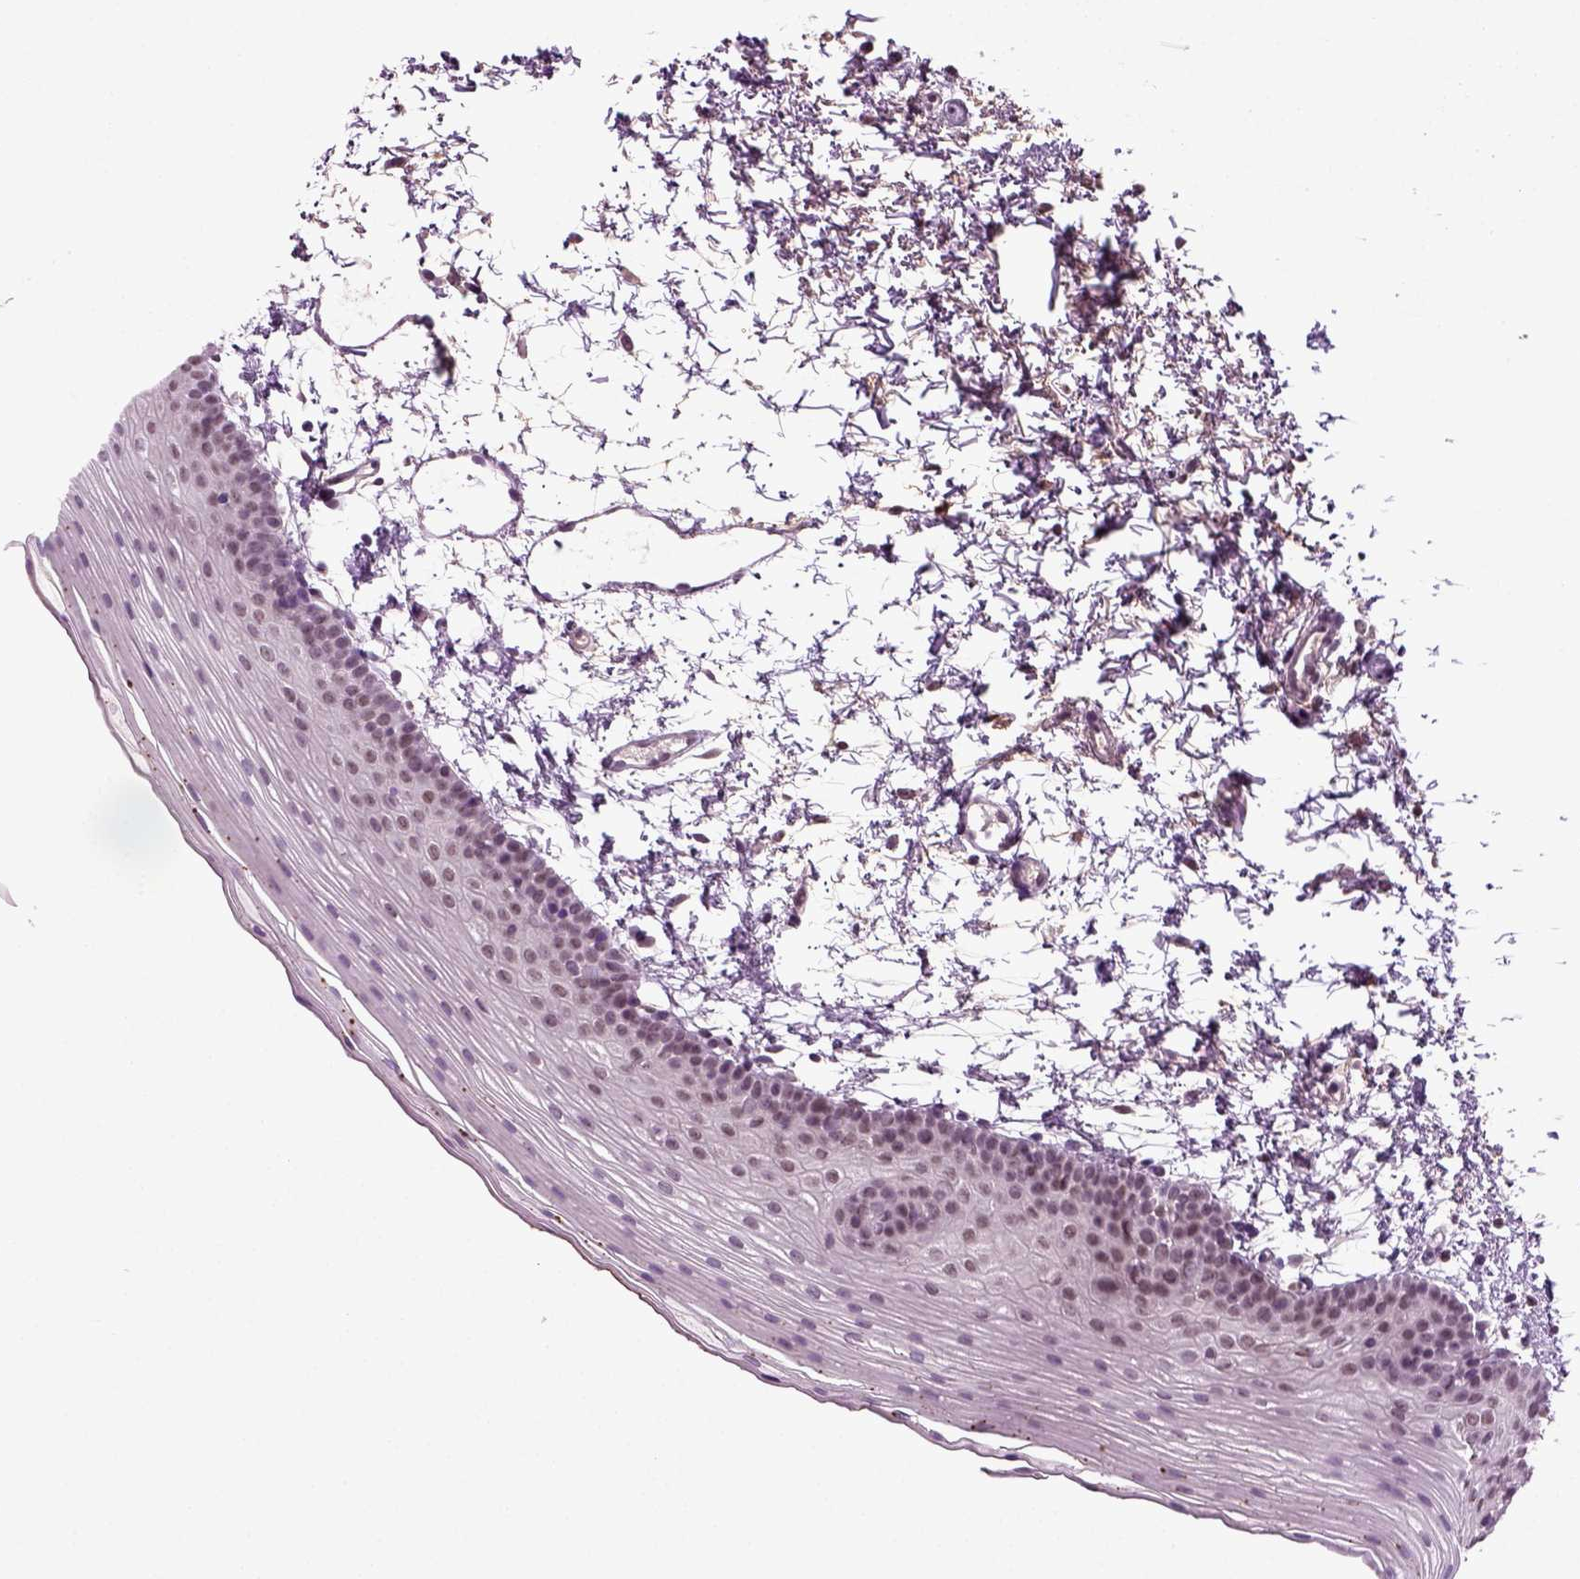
{"staining": {"intensity": "moderate", "quantity": "<25%", "location": "nuclear"}, "tissue": "oral mucosa", "cell_type": "Squamous epithelial cells", "image_type": "normal", "snomed": [{"axis": "morphology", "description": "Normal tissue, NOS"}, {"axis": "topography", "description": "Oral tissue"}], "caption": "Moderate nuclear staining is appreciated in approximately <25% of squamous epithelial cells in unremarkable oral mucosa.", "gene": "RCOR3", "patient": {"sex": "female", "age": 57}}